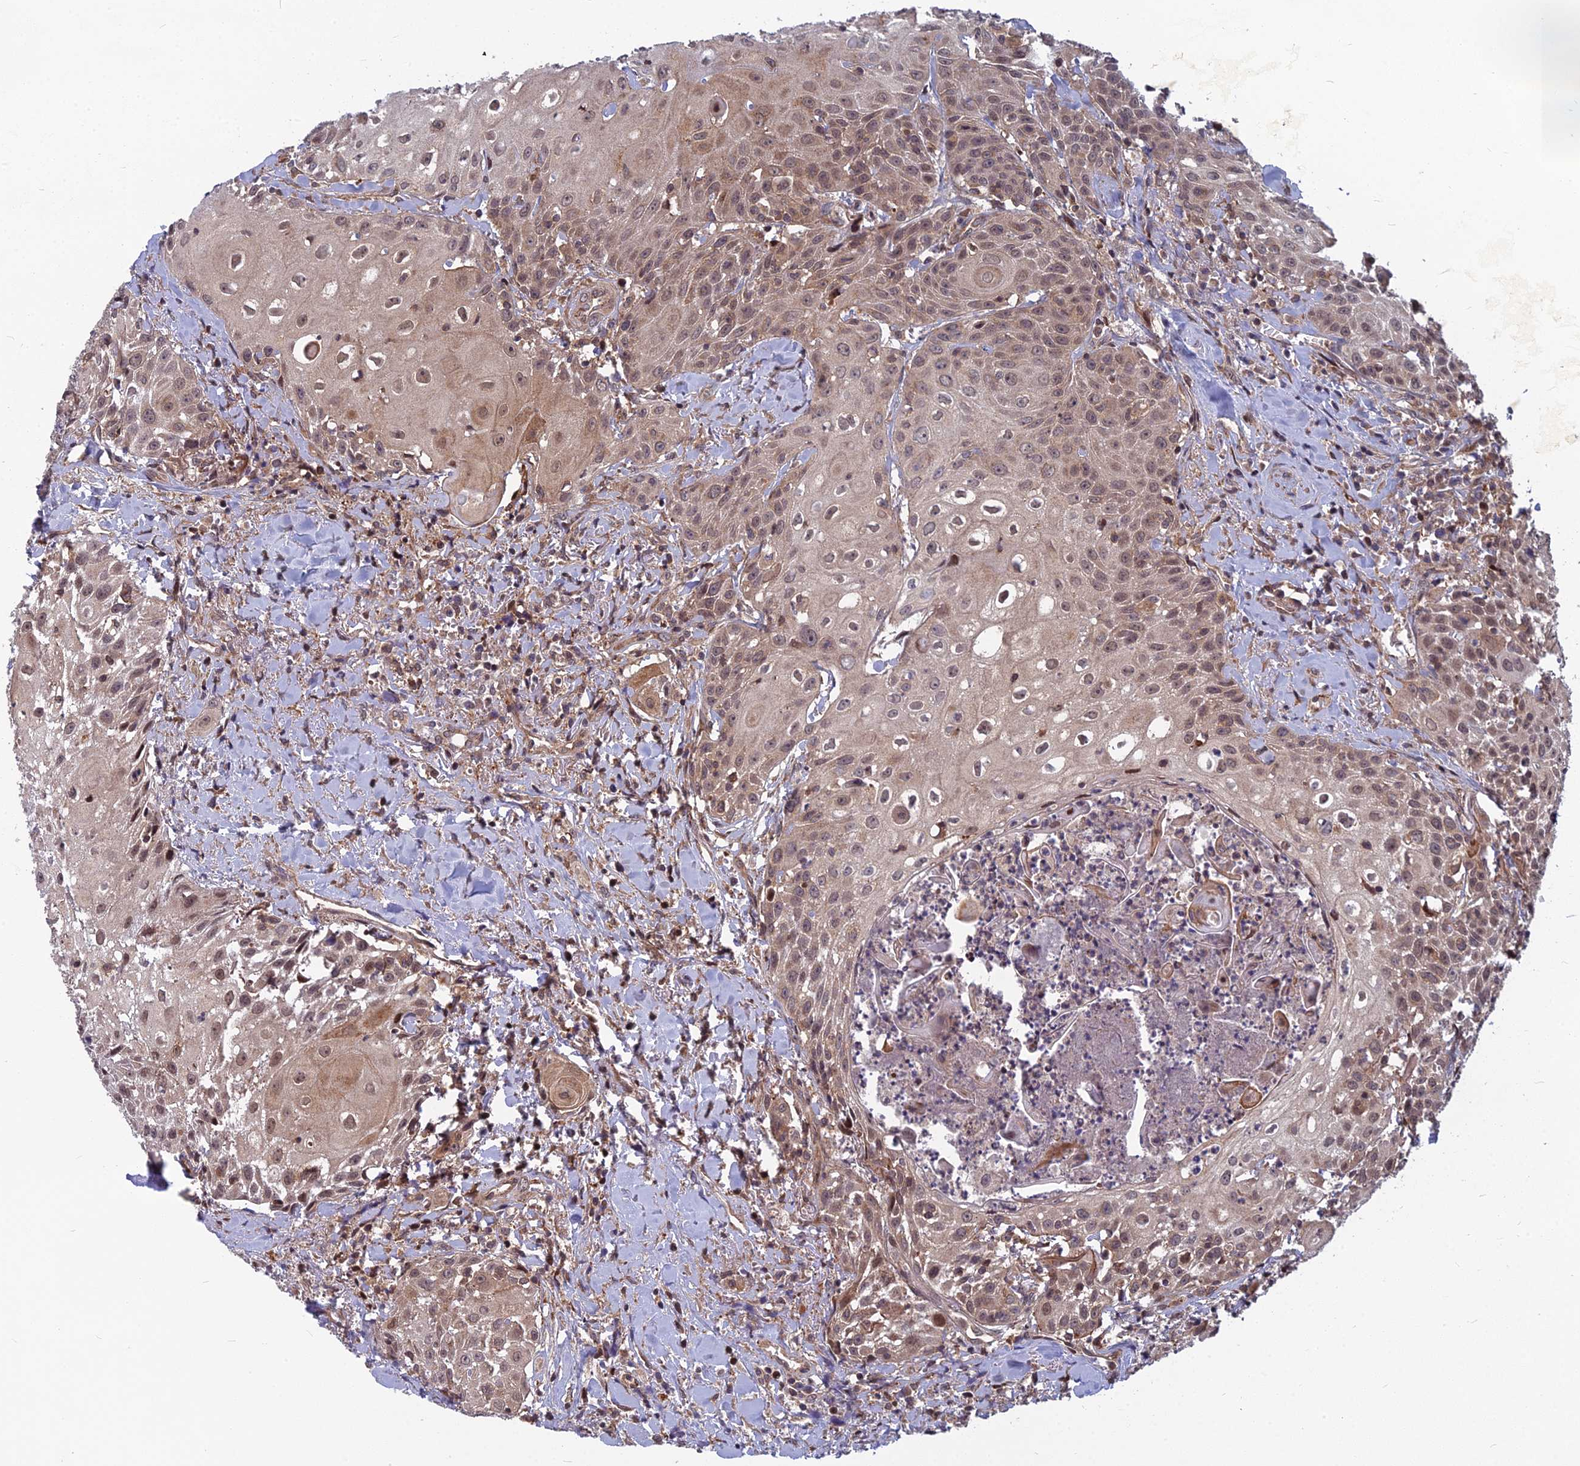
{"staining": {"intensity": "moderate", "quantity": ">75%", "location": "cytoplasmic/membranous,nuclear"}, "tissue": "head and neck cancer", "cell_type": "Tumor cells", "image_type": "cancer", "snomed": [{"axis": "morphology", "description": "Squamous cell carcinoma, NOS"}, {"axis": "topography", "description": "Oral tissue"}, {"axis": "topography", "description": "Head-Neck"}], "caption": "Human head and neck squamous cell carcinoma stained for a protein (brown) displays moderate cytoplasmic/membranous and nuclear positive expression in approximately >75% of tumor cells.", "gene": "COMMD2", "patient": {"sex": "female", "age": 82}}